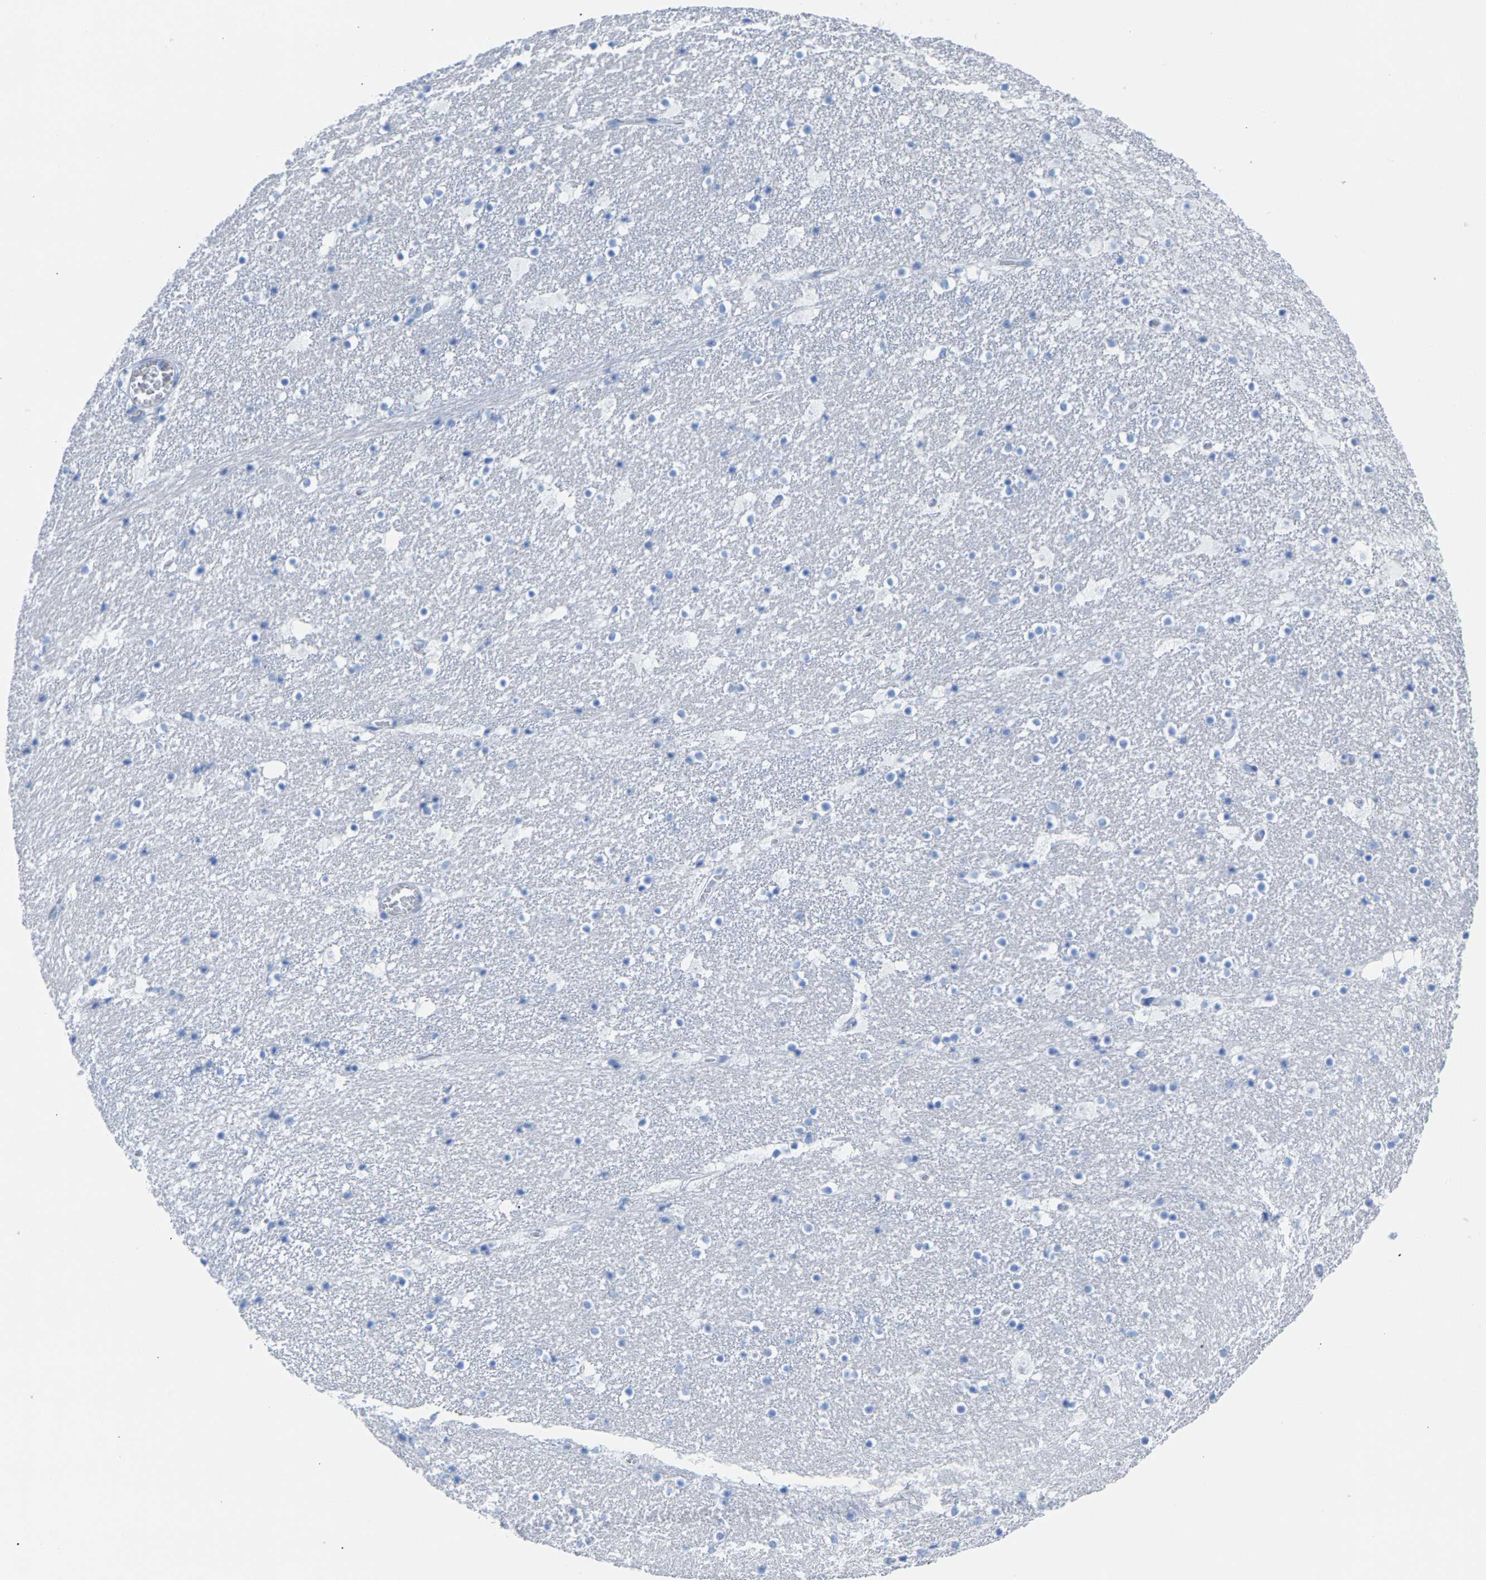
{"staining": {"intensity": "negative", "quantity": "none", "location": "none"}, "tissue": "caudate", "cell_type": "Glial cells", "image_type": "normal", "snomed": [{"axis": "morphology", "description": "Normal tissue, NOS"}, {"axis": "topography", "description": "Lateral ventricle wall"}], "caption": "High power microscopy photomicrograph of an IHC image of normal caudate, revealing no significant expression in glial cells. The staining is performed using DAB (3,3'-diaminobenzidine) brown chromogen with nuclei counter-stained in using hematoxylin.", "gene": "CPA1", "patient": {"sex": "male", "age": 45}}